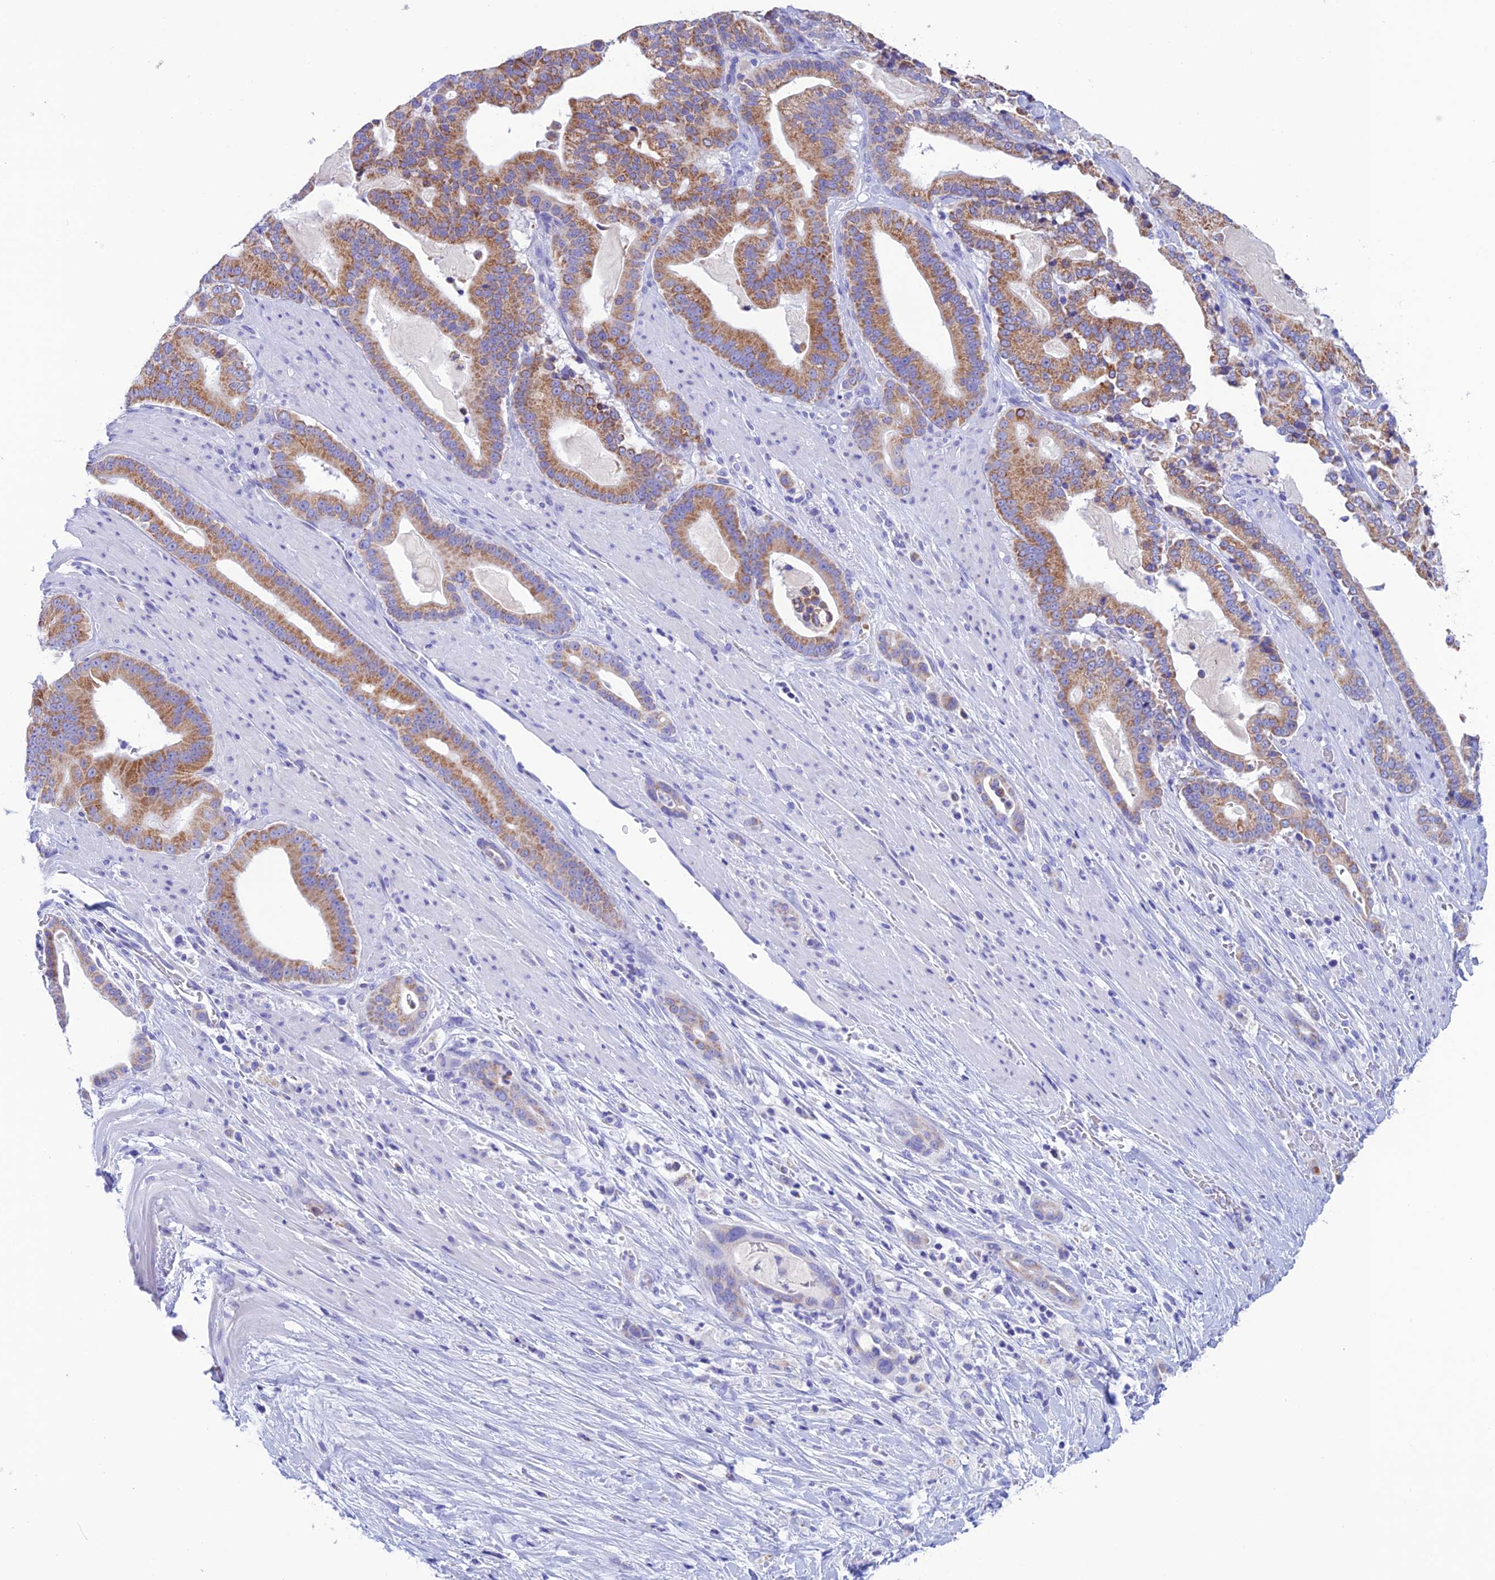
{"staining": {"intensity": "moderate", "quantity": ">75%", "location": "cytoplasmic/membranous"}, "tissue": "pancreatic cancer", "cell_type": "Tumor cells", "image_type": "cancer", "snomed": [{"axis": "morphology", "description": "Adenocarcinoma, NOS"}, {"axis": "topography", "description": "Pancreas"}], "caption": "Adenocarcinoma (pancreatic) tissue reveals moderate cytoplasmic/membranous expression in approximately >75% of tumor cells", "gene": "NXPE4", "patient": {"sex": "male", "age": 63}}